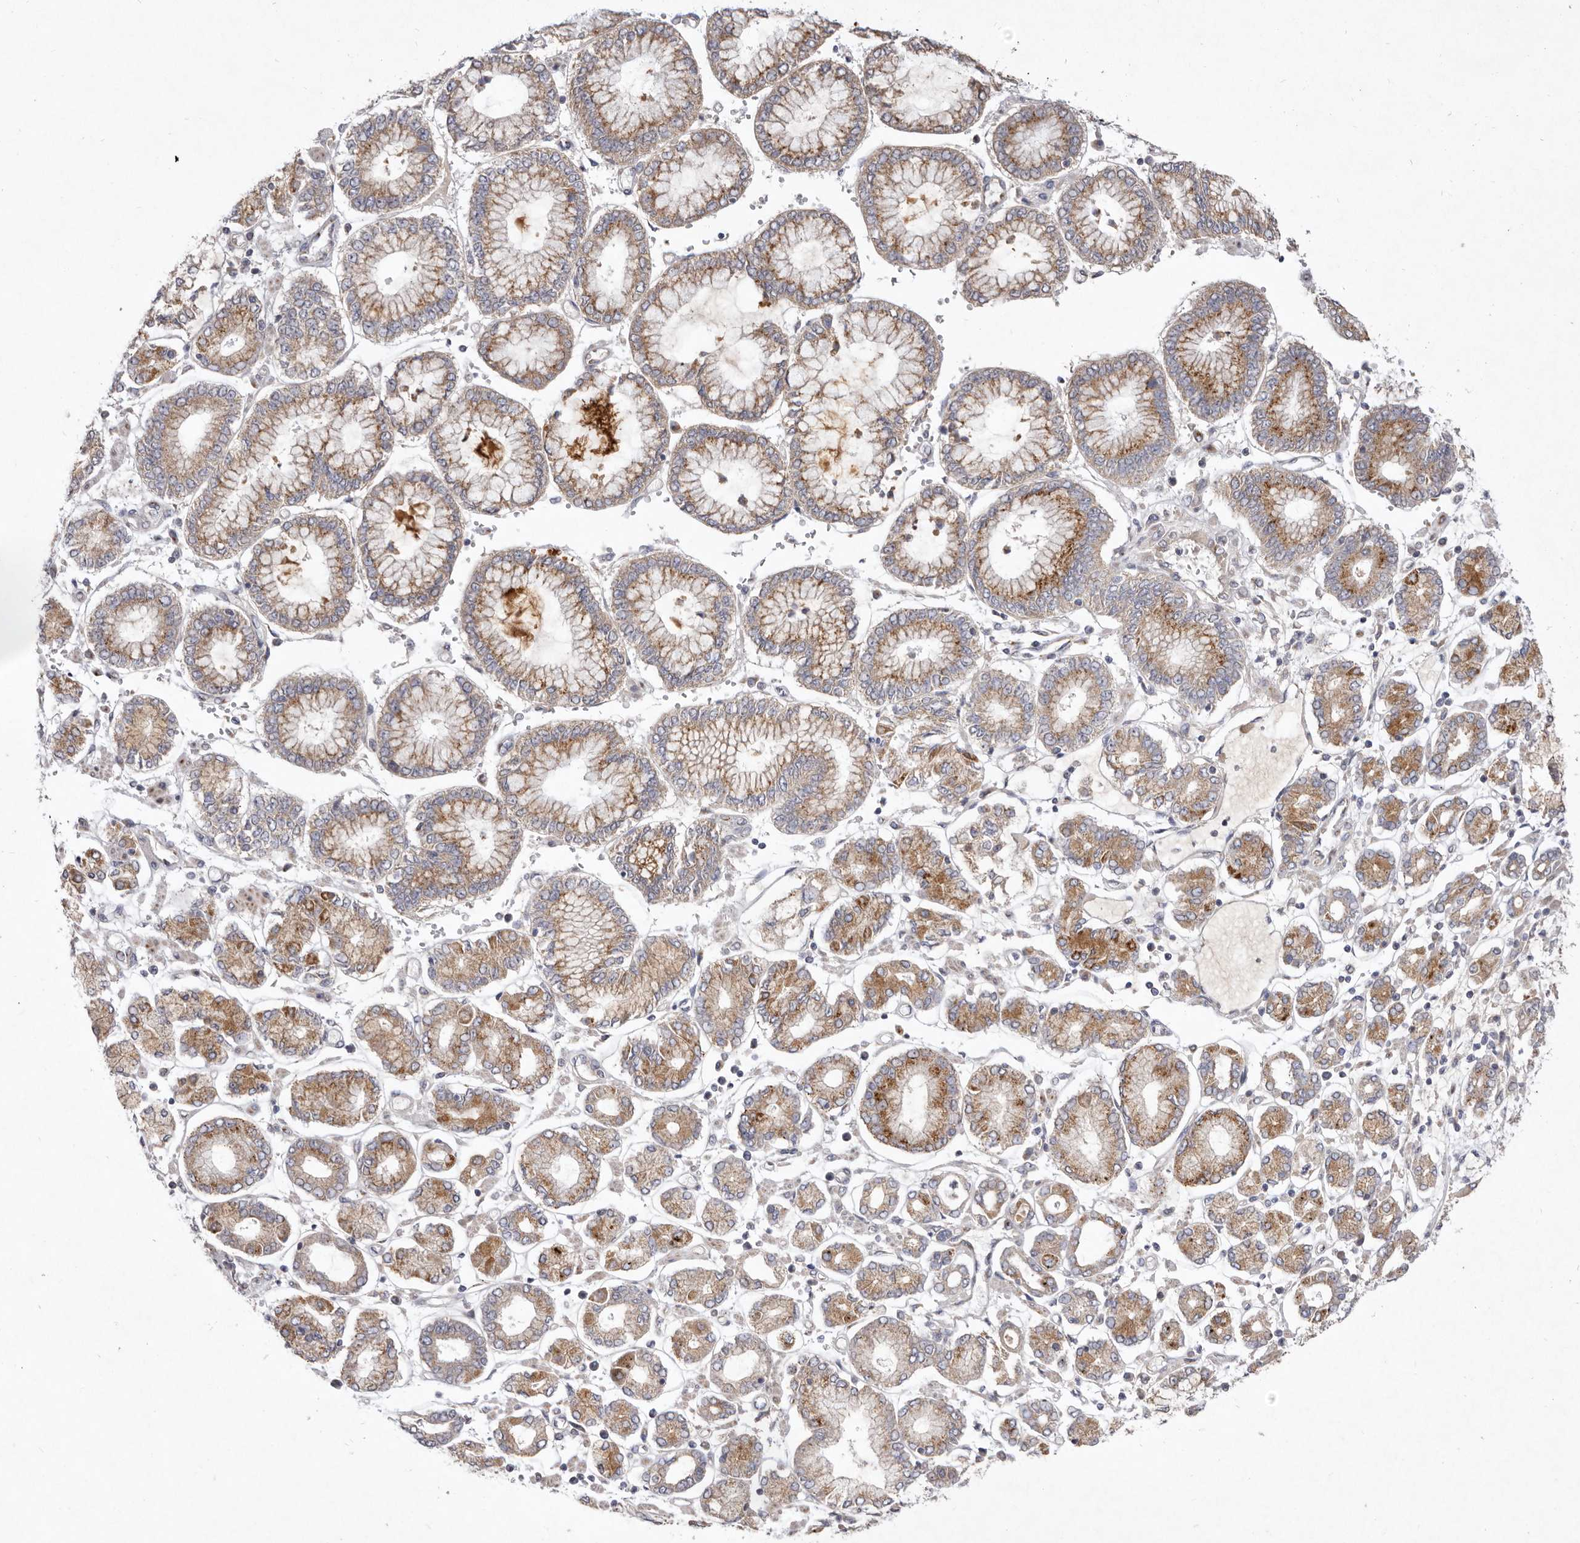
{"staining": {"intensity": "moderate", "quantity": ">75%", "location": "cytoplasmic/membranous"}, "tissue": "stomach cancer", "cell_type": "Tumor cells", "image_type": "cancer", "snomed": [{"axis": "morphology", "description": "Adenocarcinoma, NOS"}, {"axis": "topography", "description": "Stomach"}], "caption": "Stomach cancer stained with a protein marker reveals moderate staining in tumor cells.", "gene": "USP24", "patient": {"sex": "male", "age": 76}}